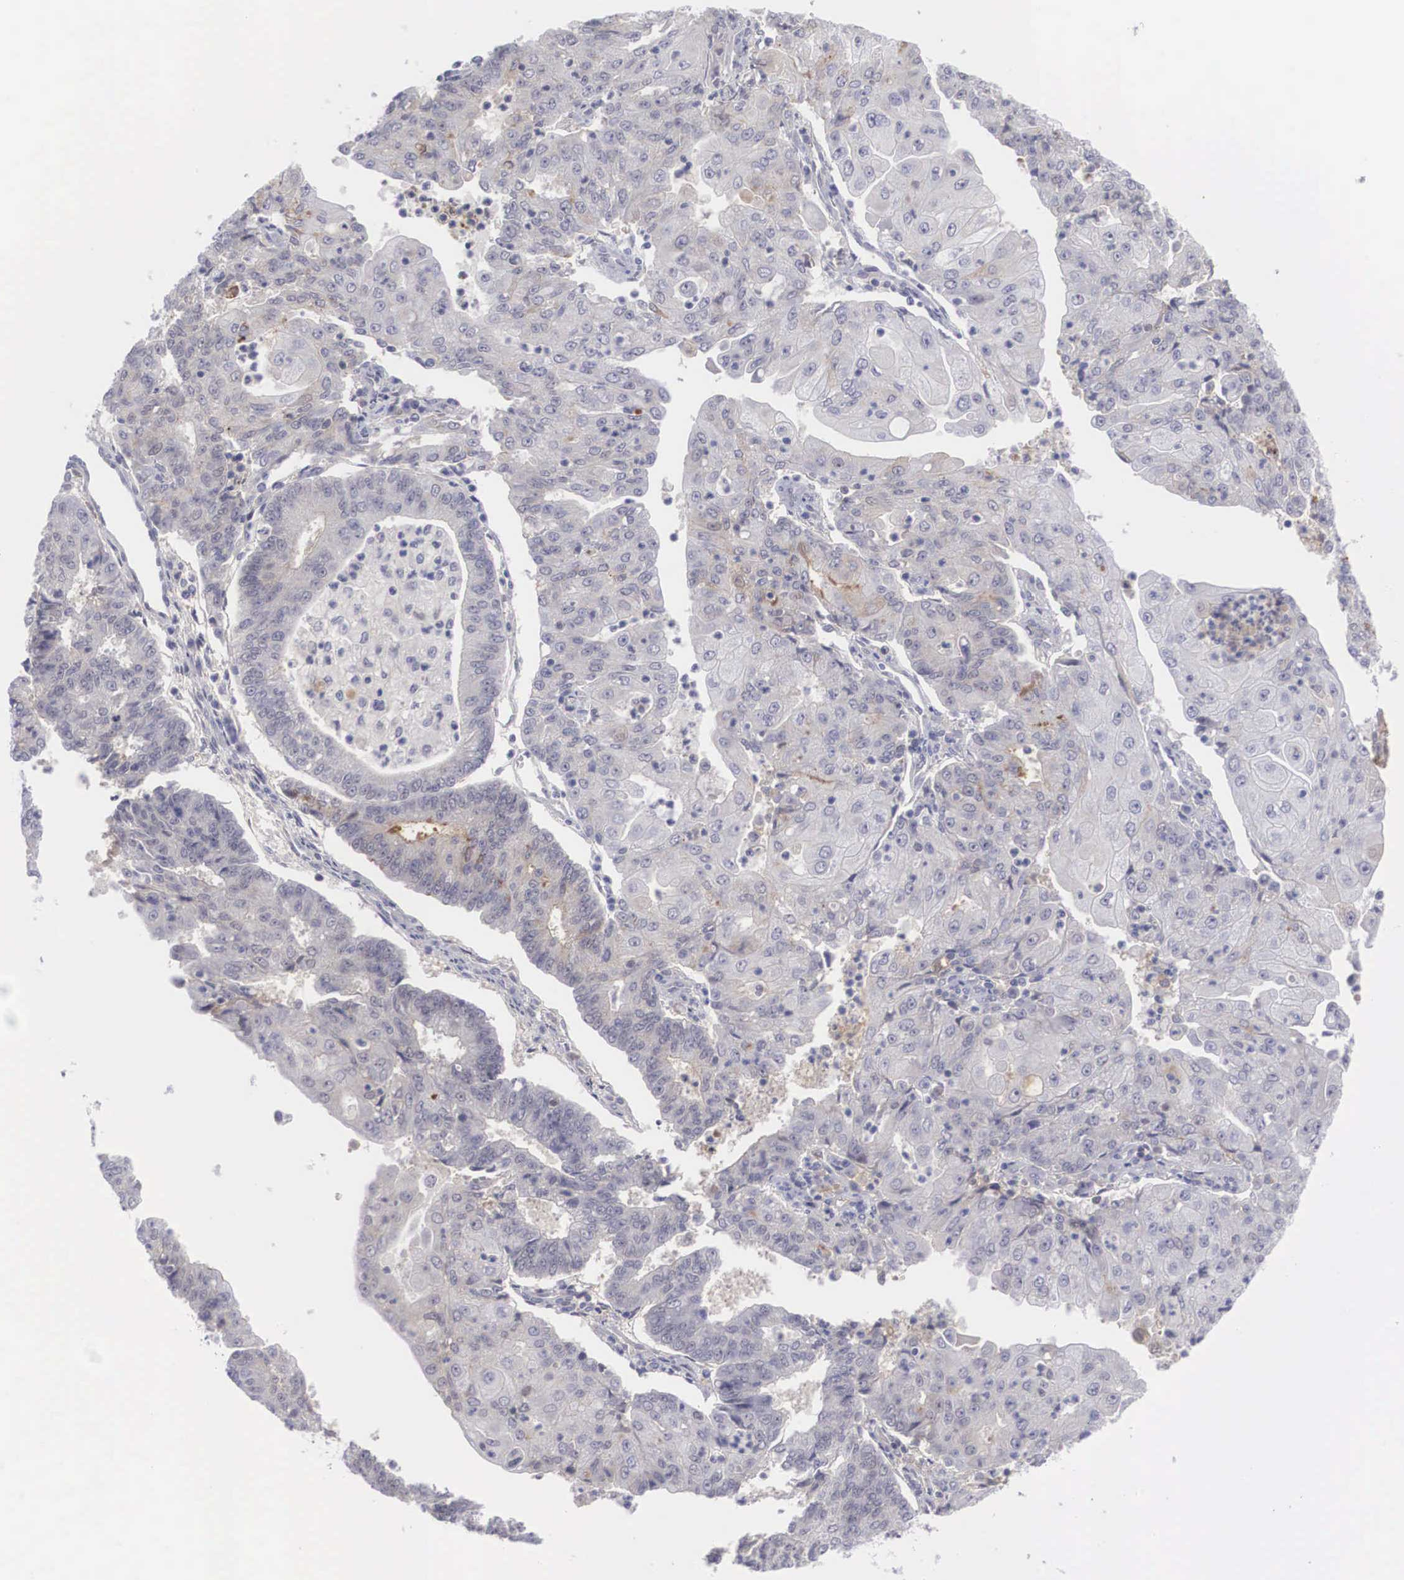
{"staining": {"intensity": "weak", "quantity": "<25%", "location": "cytoplasmic/membranous"}, "tissue": "endometrial cancer", "cell_type": "Tumor cells", "image_type": "cancer", "snomed": [{"axis": "morphology", "description": "Adenocarcinoma, NOS"}, {"axis": "topography", "description": "Endometrium"}], "caption": "IHC photomicrograph of neoplastic tissue: human endometrial adenocarcinoma stained with DAB (3,3'-diaminobenzidine) exhibits no significant protein positivity in tumor cells. (DAB (3,3'-diaminobenzidine) immunohistochemistry with hematoxylin counter stain).", "gene": "RBPJ", "patient": {"sex": "female", "age": 56}}